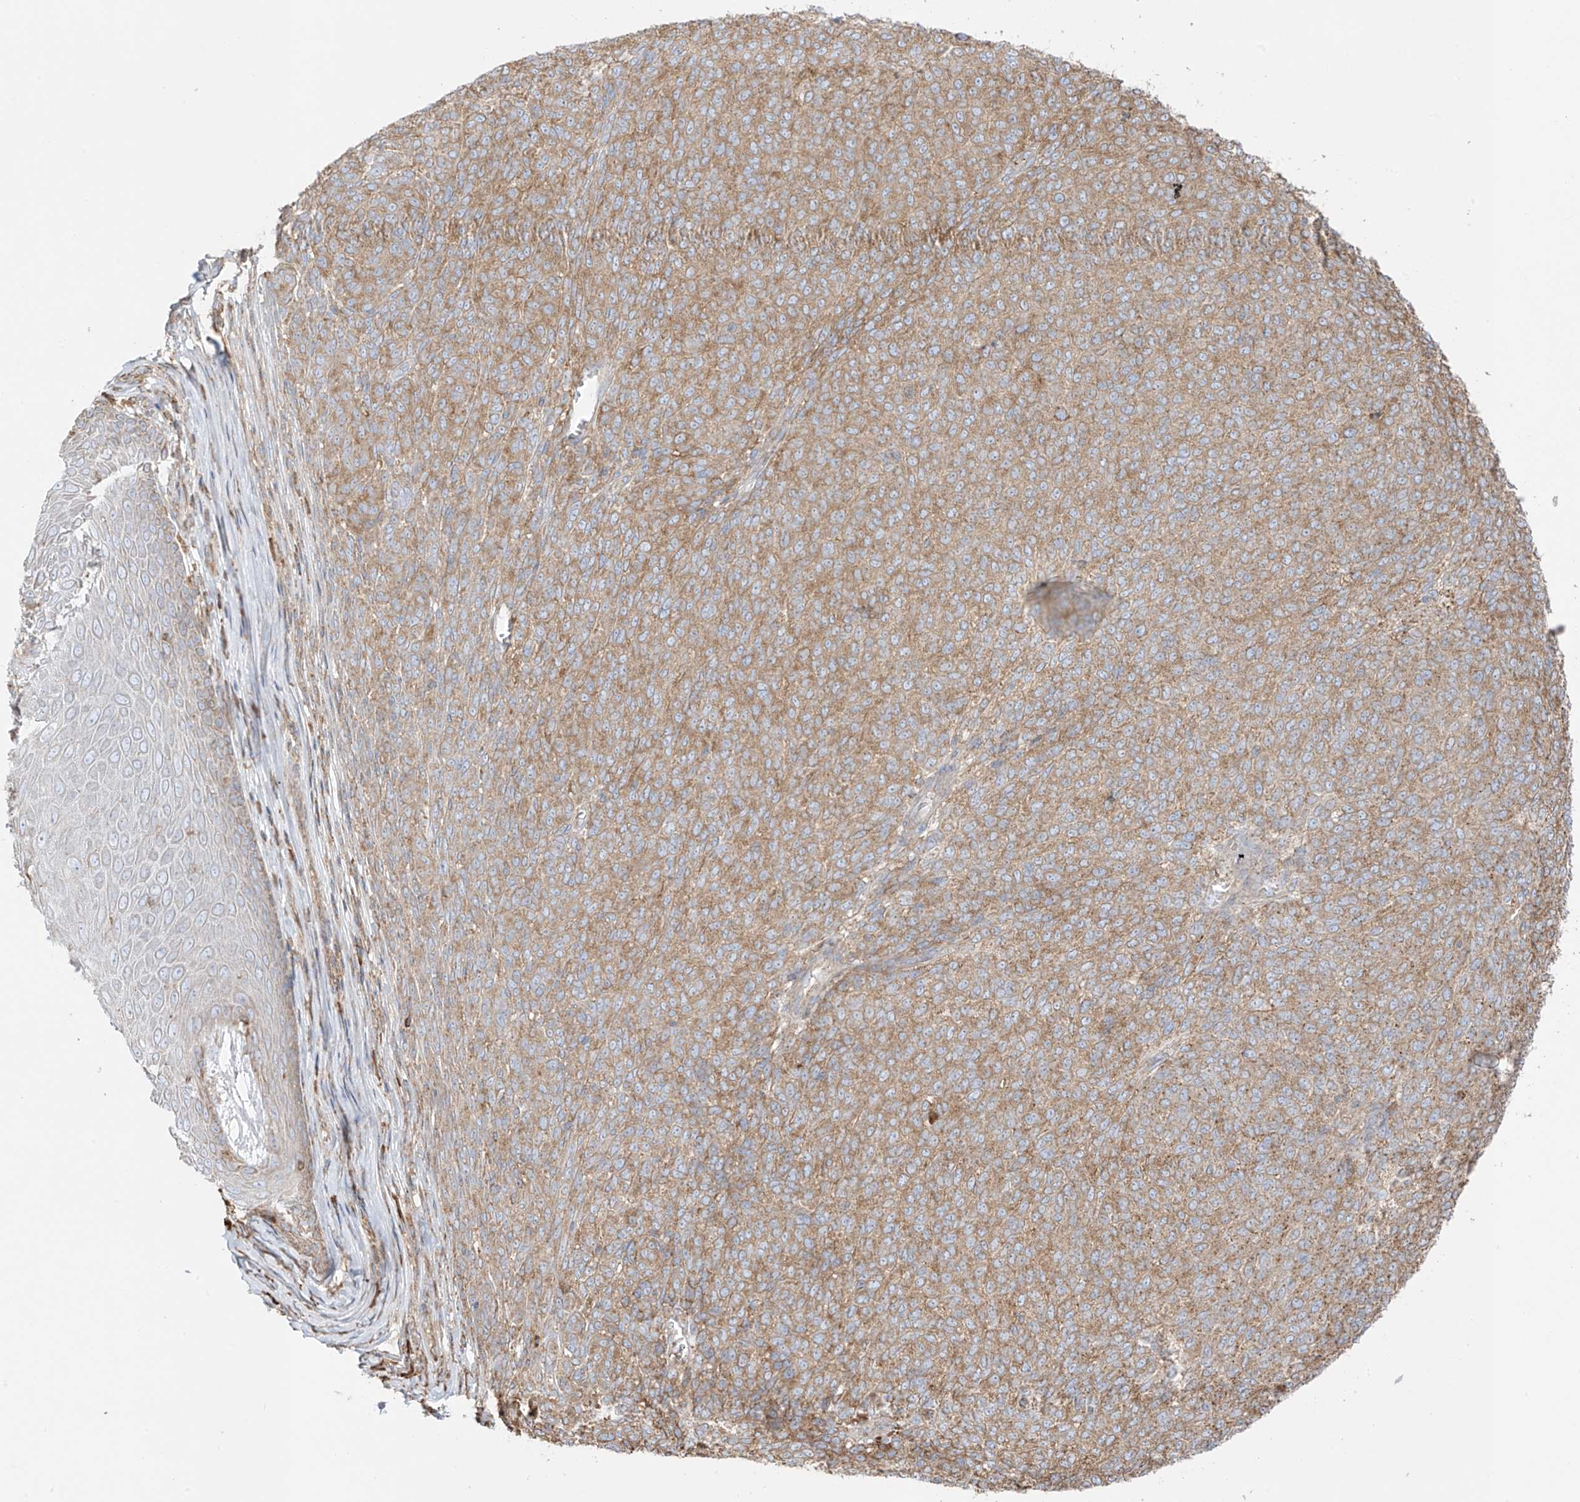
{"staining": {"intensity": "moderate", "quantity": ">75%", "location": "cytoplasmic/membranous"}, "tissue": "melanoma", "cell_type": "Tumor cells", "image_type": "cancer", "snomed": [{"axis": "morphology", "description": "Malignant melanoma, NOS"}, {"axis": "topography", "description": "Skin"}], "caption": "A medium amount of moderate cytoplasmic/membranous expression is present in about >75% of tumor cells in melanoma tissue.", "gene": "XKR3", "patient": {"sex": "male", "age": 49}}